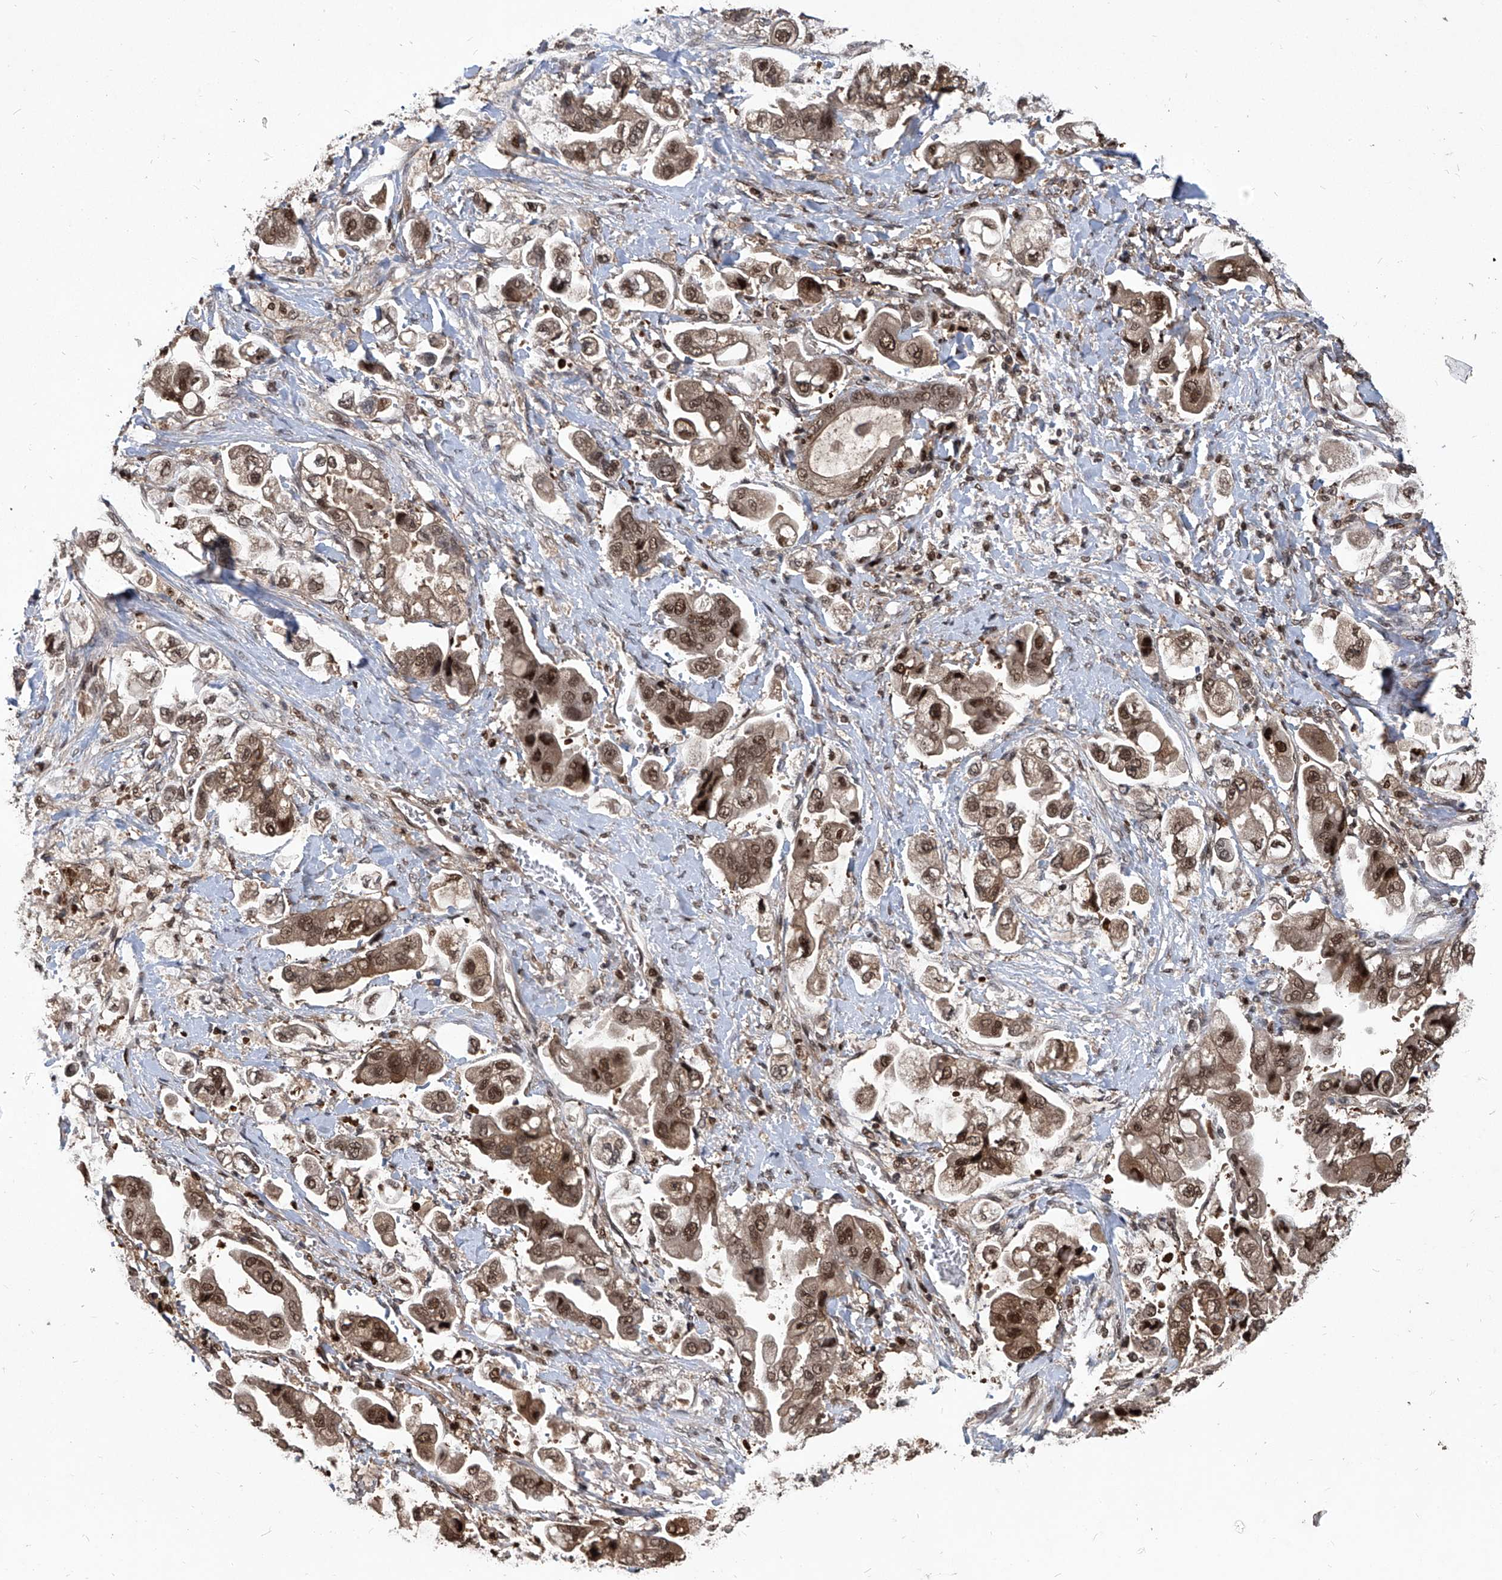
{"staining": {"intensity": "moderate", "quantity": ">75%", "location": "cytoplasmic/membranous,nuclear"}, "tissue": "stomach cancer", "cell_type": "Tumor cells", "image_type": "cancer", "snomed": [{"axis": "morphology", "description": "Adenocarcinoma, NOS"}, {"axis": "topography", "description": "Stomach"}], "caption": "A brown stain labels moderate cytoplasmic/membranous and nuclear positivity of a protein in human stomach cancer tumor cells. (DAB IHC, brown staining for protein, blue staining for nuclei).", "gene": "PSMB1", "patient": {"sex": "male", "age": 62}}